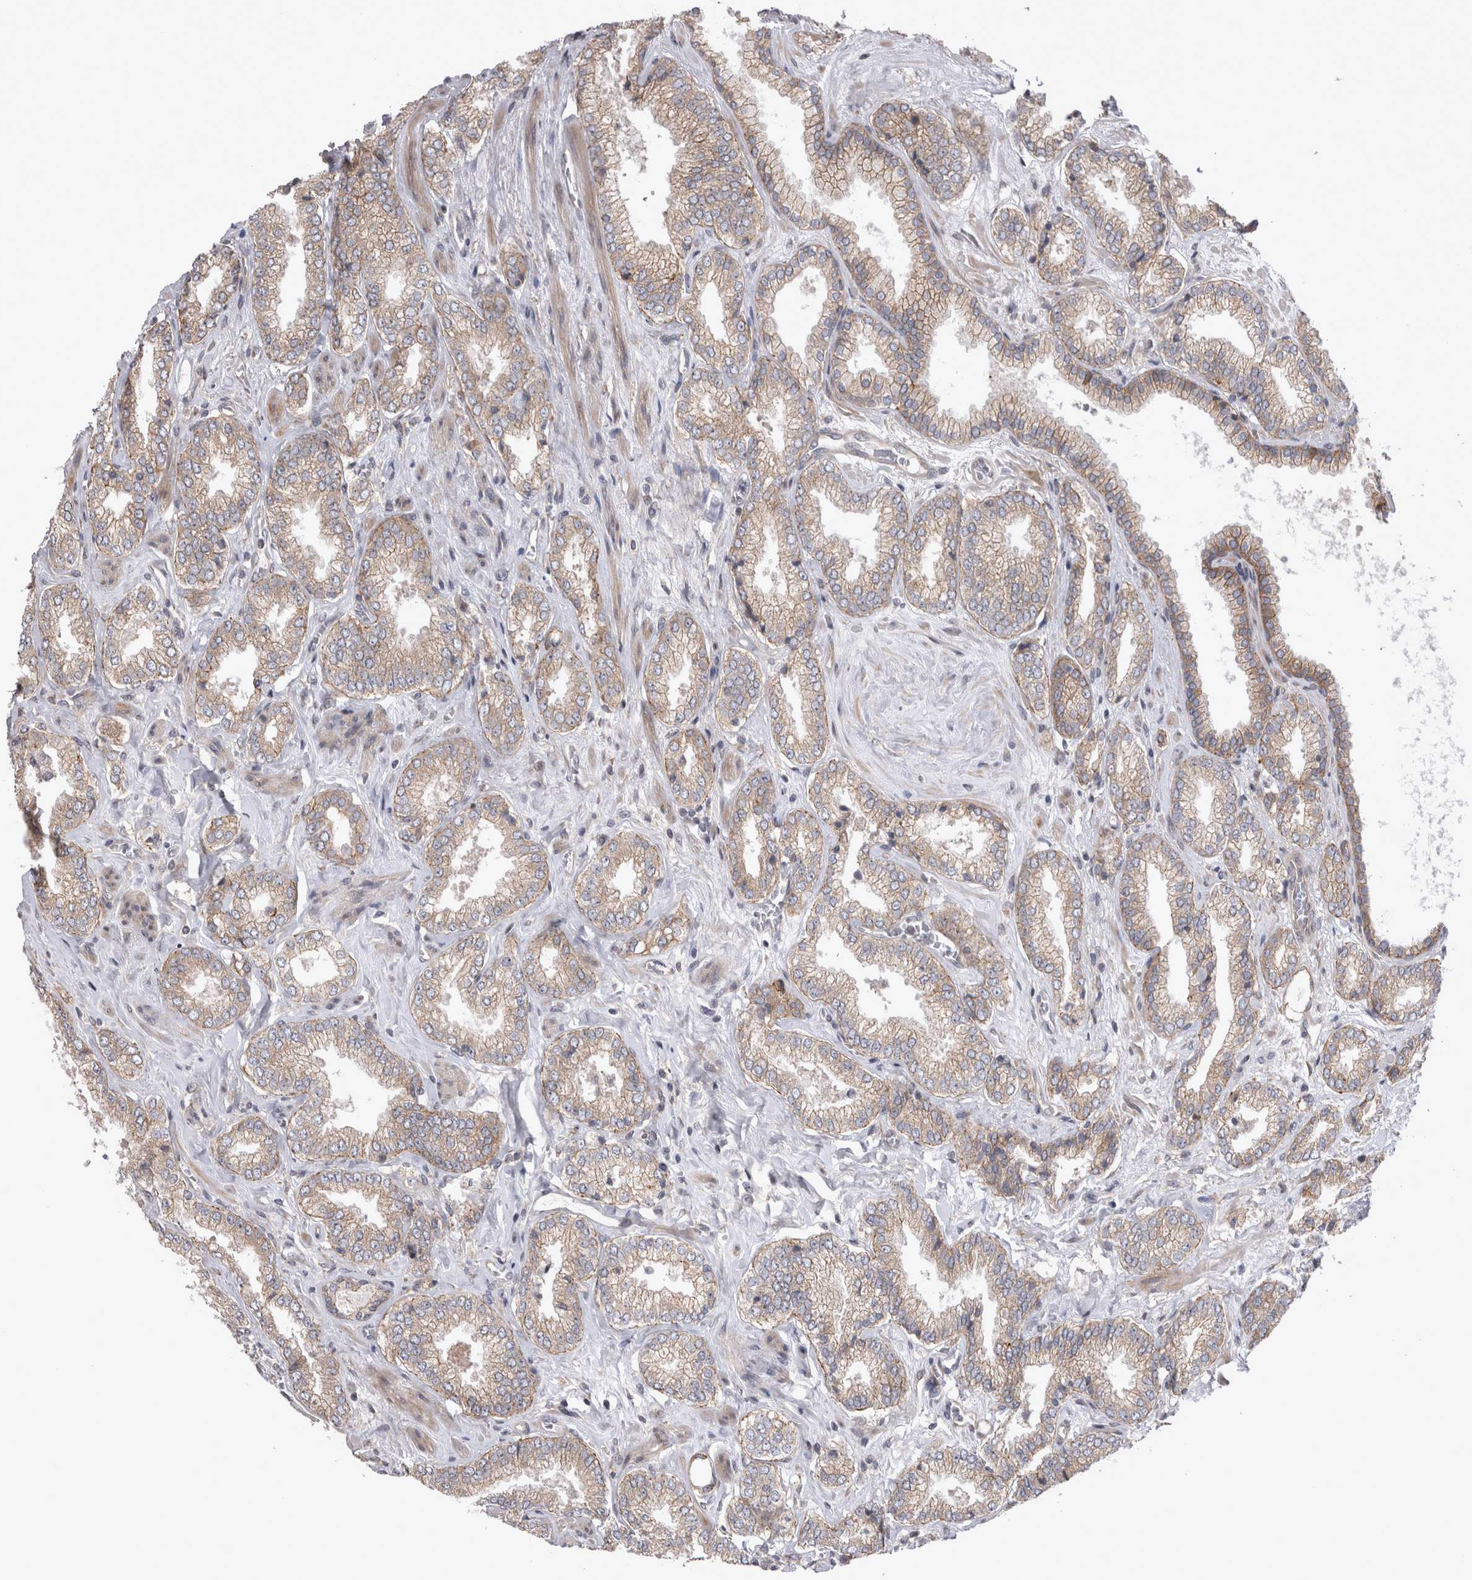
{"staining": {"intensity": "weak", "quantity": "25%-75%", "location": "cytoplasmic/membranous"}, "tissue": "prostate cancer", "cell_type": "Tumor cells", "image_type": "cancer", "snomed": [{"axis": "morphology", "description": "Adenocarcinoma, Low grade"}, {"axis": "topography", "description": "Prostate"}], "caption": "Prostate adenocarcinoma (low-grade) tissue shows weak cytoplasmic/membranous expression in about 25%-75% of tumor cells, visualized by immunohistochemistry.", "gene": "NENF", "patient": {"sex": "male", "age": 62}}